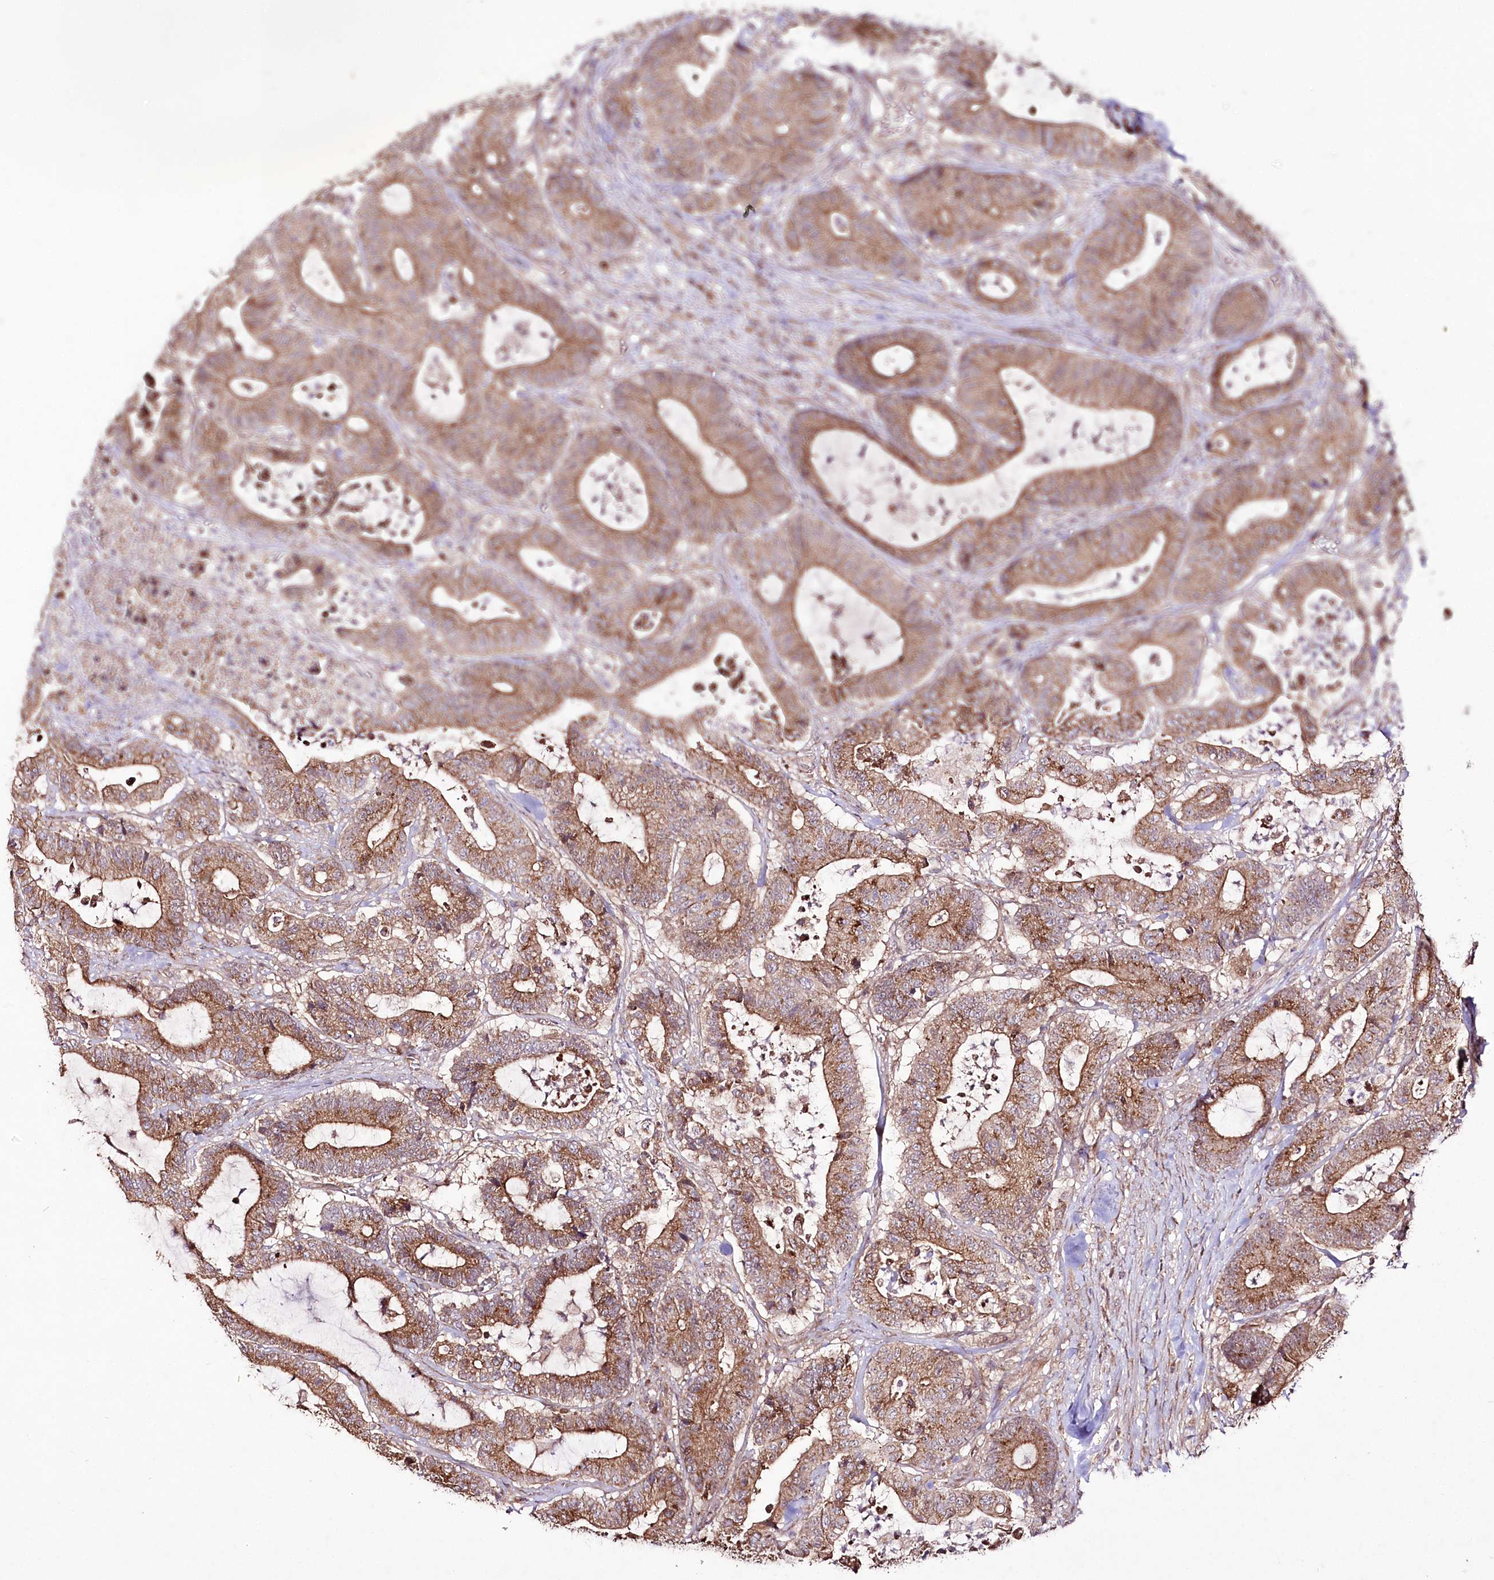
{"staining": {"intensity": "moderate", "quantity": ">75%", "location": "cytoplasmic/membranous"}, "tissue": "colorectal cancer", "cell_type": "Tumor cells", "image_type": "cancer", "snomed": [{"axis": "morphology", "description": "Adenocarcinoma, NOS"}, {"axis": "topography", "description": "Colon"}], "caption": "A brown stain highlights moderate cytoplasmic/membranous positivity of a protein in colorectal cancer tumor cells.", "gene": "REXO2", "patient": {"sex": "female", "age": 84}}